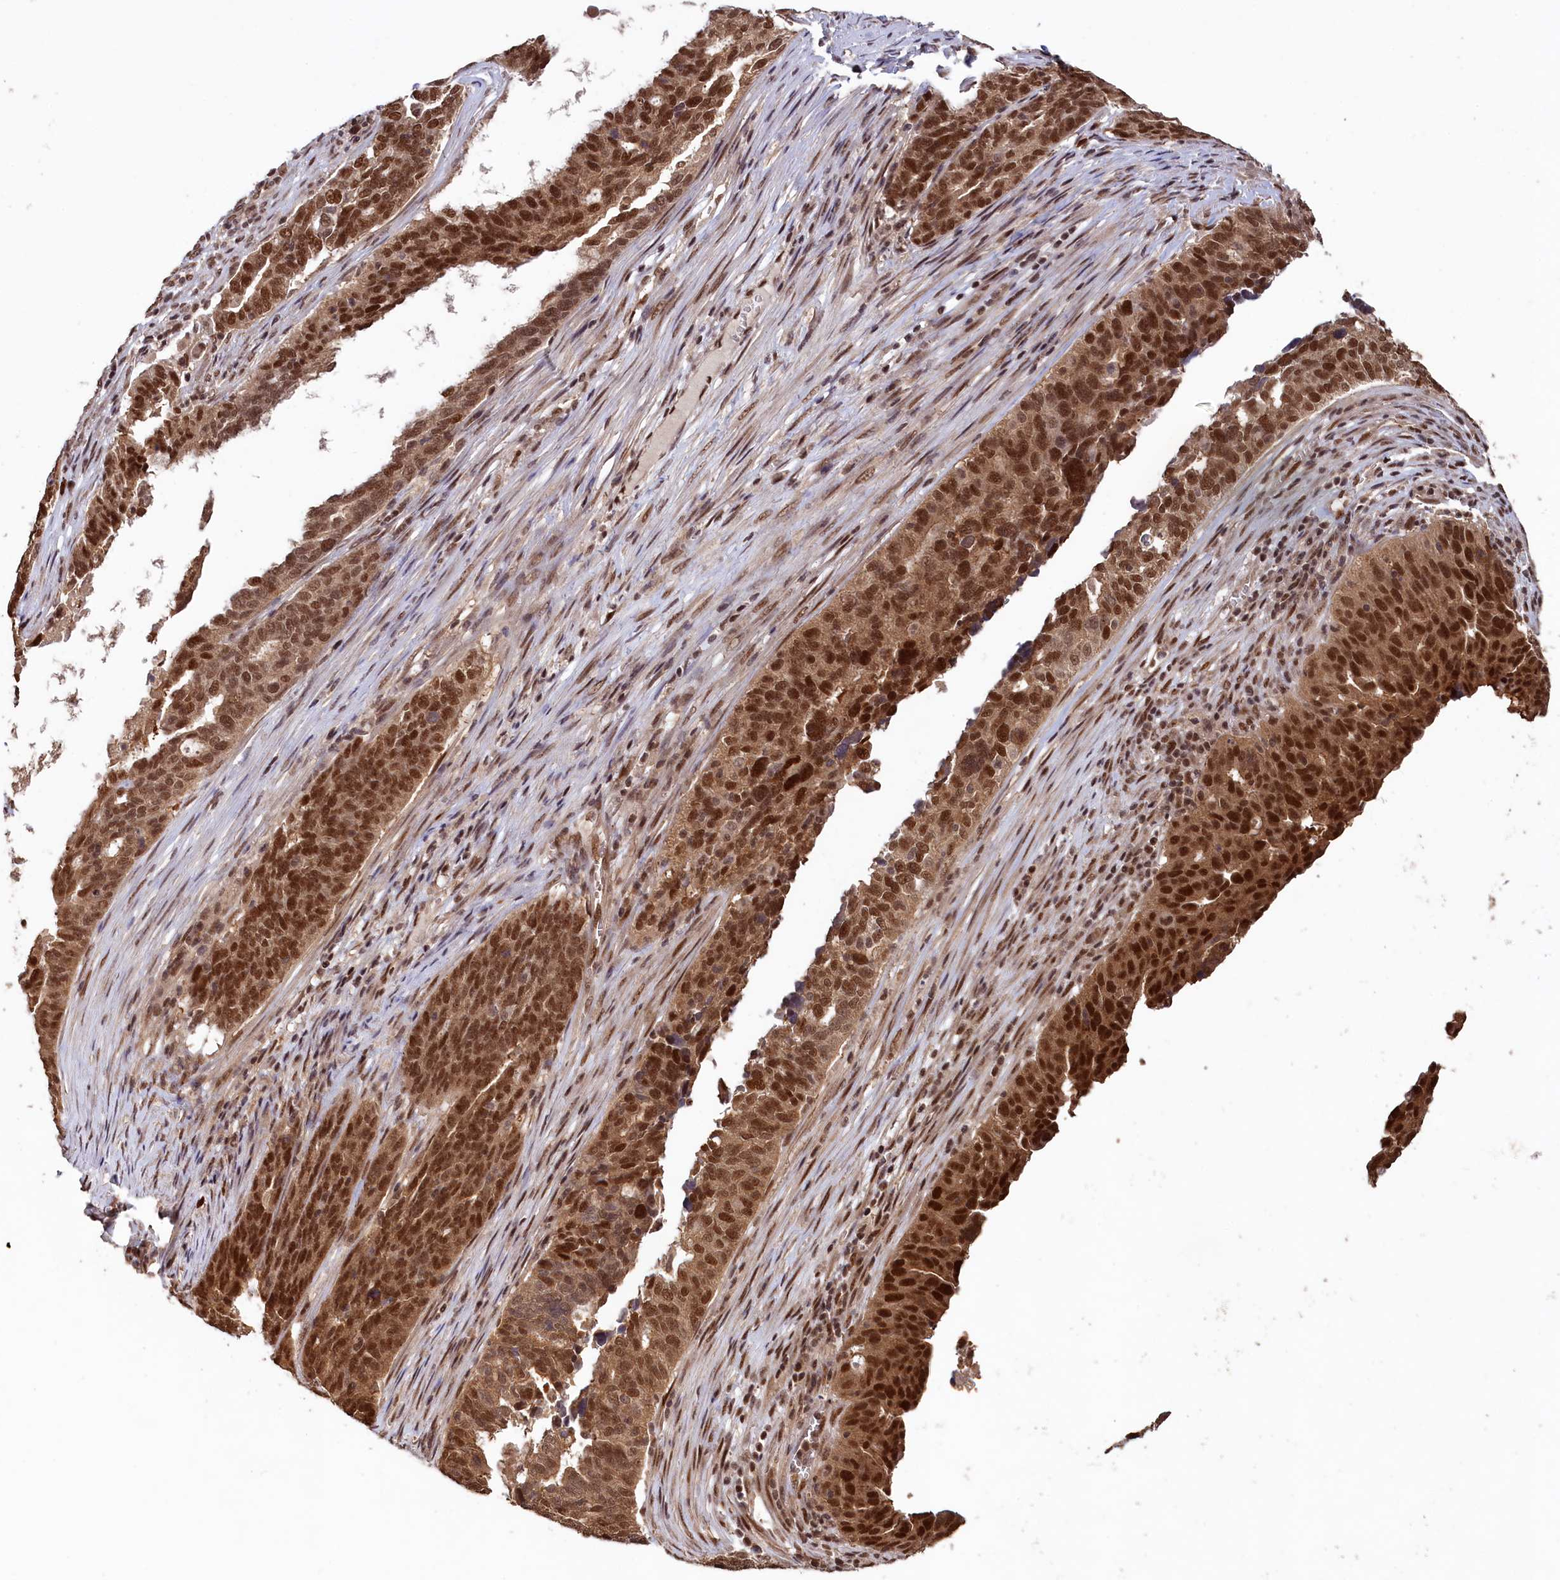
{"staining": {"intensity": "strong", "quantity": ">75%", "location": "nuclear"}, "tissue": "ovarian cancer", "cell_type": "Tumor cells", "image_type": "cancer", "snomed": [{"axis": "morphology", "description": "Cystadenocarcinoma, serous, NOS"}, {"axis": "topography", "description": "Ovary"}], "caption": "Brown immunohistochemical staining in ovarian cancer demonstrates strong nuclear expression in approximately >75% of tumor cells. Using DAB (brown) and hematoxylin (blue) stains, captured at high magnification using brightfield microscopy.", "gene": "NAE1", "patient": {"sex": "female", "age": 59}}